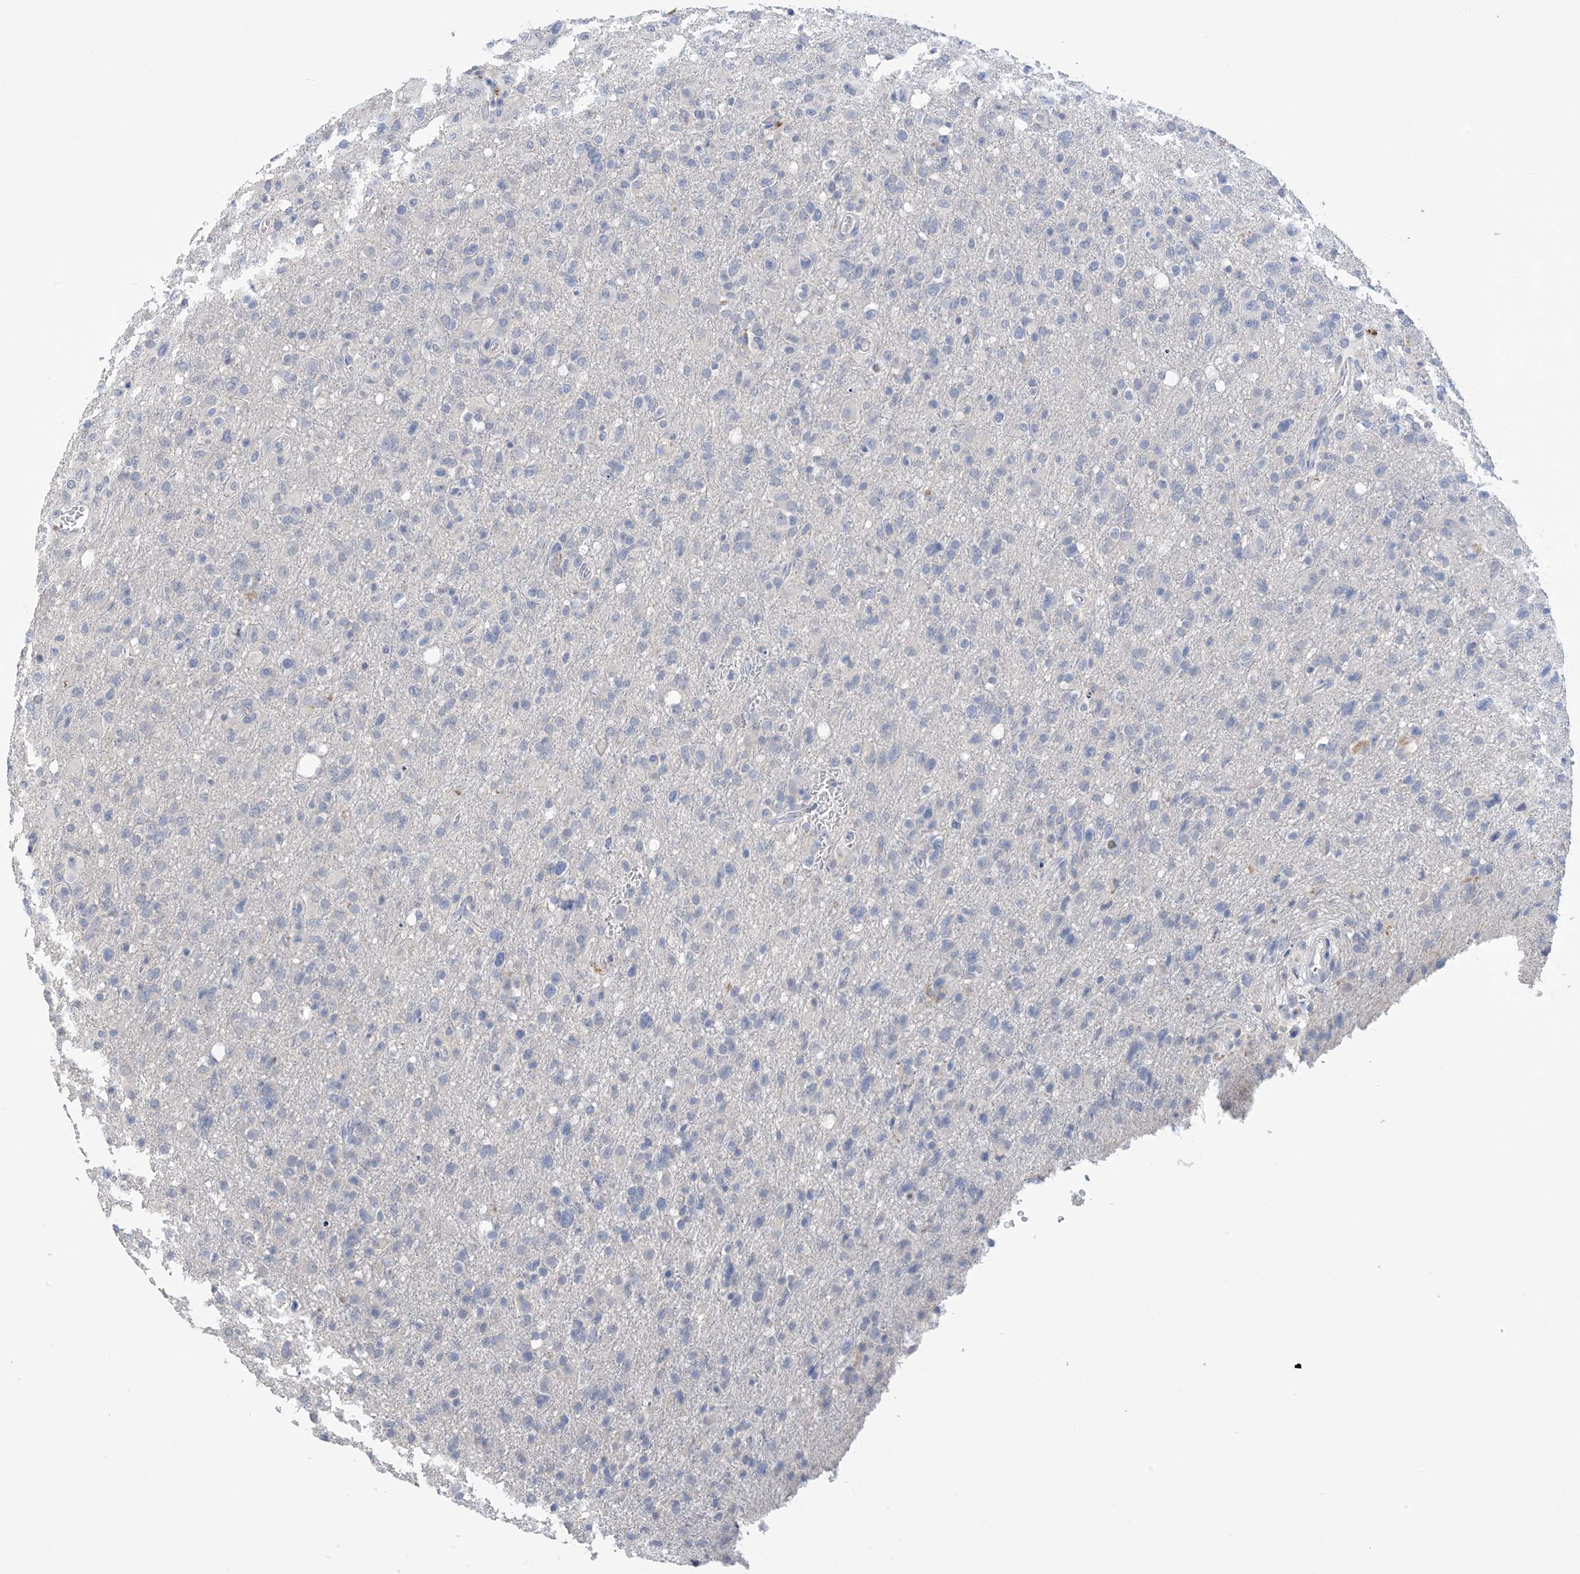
{"staining": {"intensity": "negative", "quantity": "none", "location": "none"}, "tissue": "glioma", "cell_type": "Tumor cells", "image_type": "cancer", "snomed": [{"axis": "morphology", "description": "Glioma, malignant, High grade"}, {"axis": "topography", "description": "Brain"}], "caption": "Immunohistochemistry photomicrograph of human malignant high-grade glioma stained for a protein (brown), which demonstrates no staining in tumor cells.", "gene": "DSC3", "patient": {"sex": "female", "age": 57}}